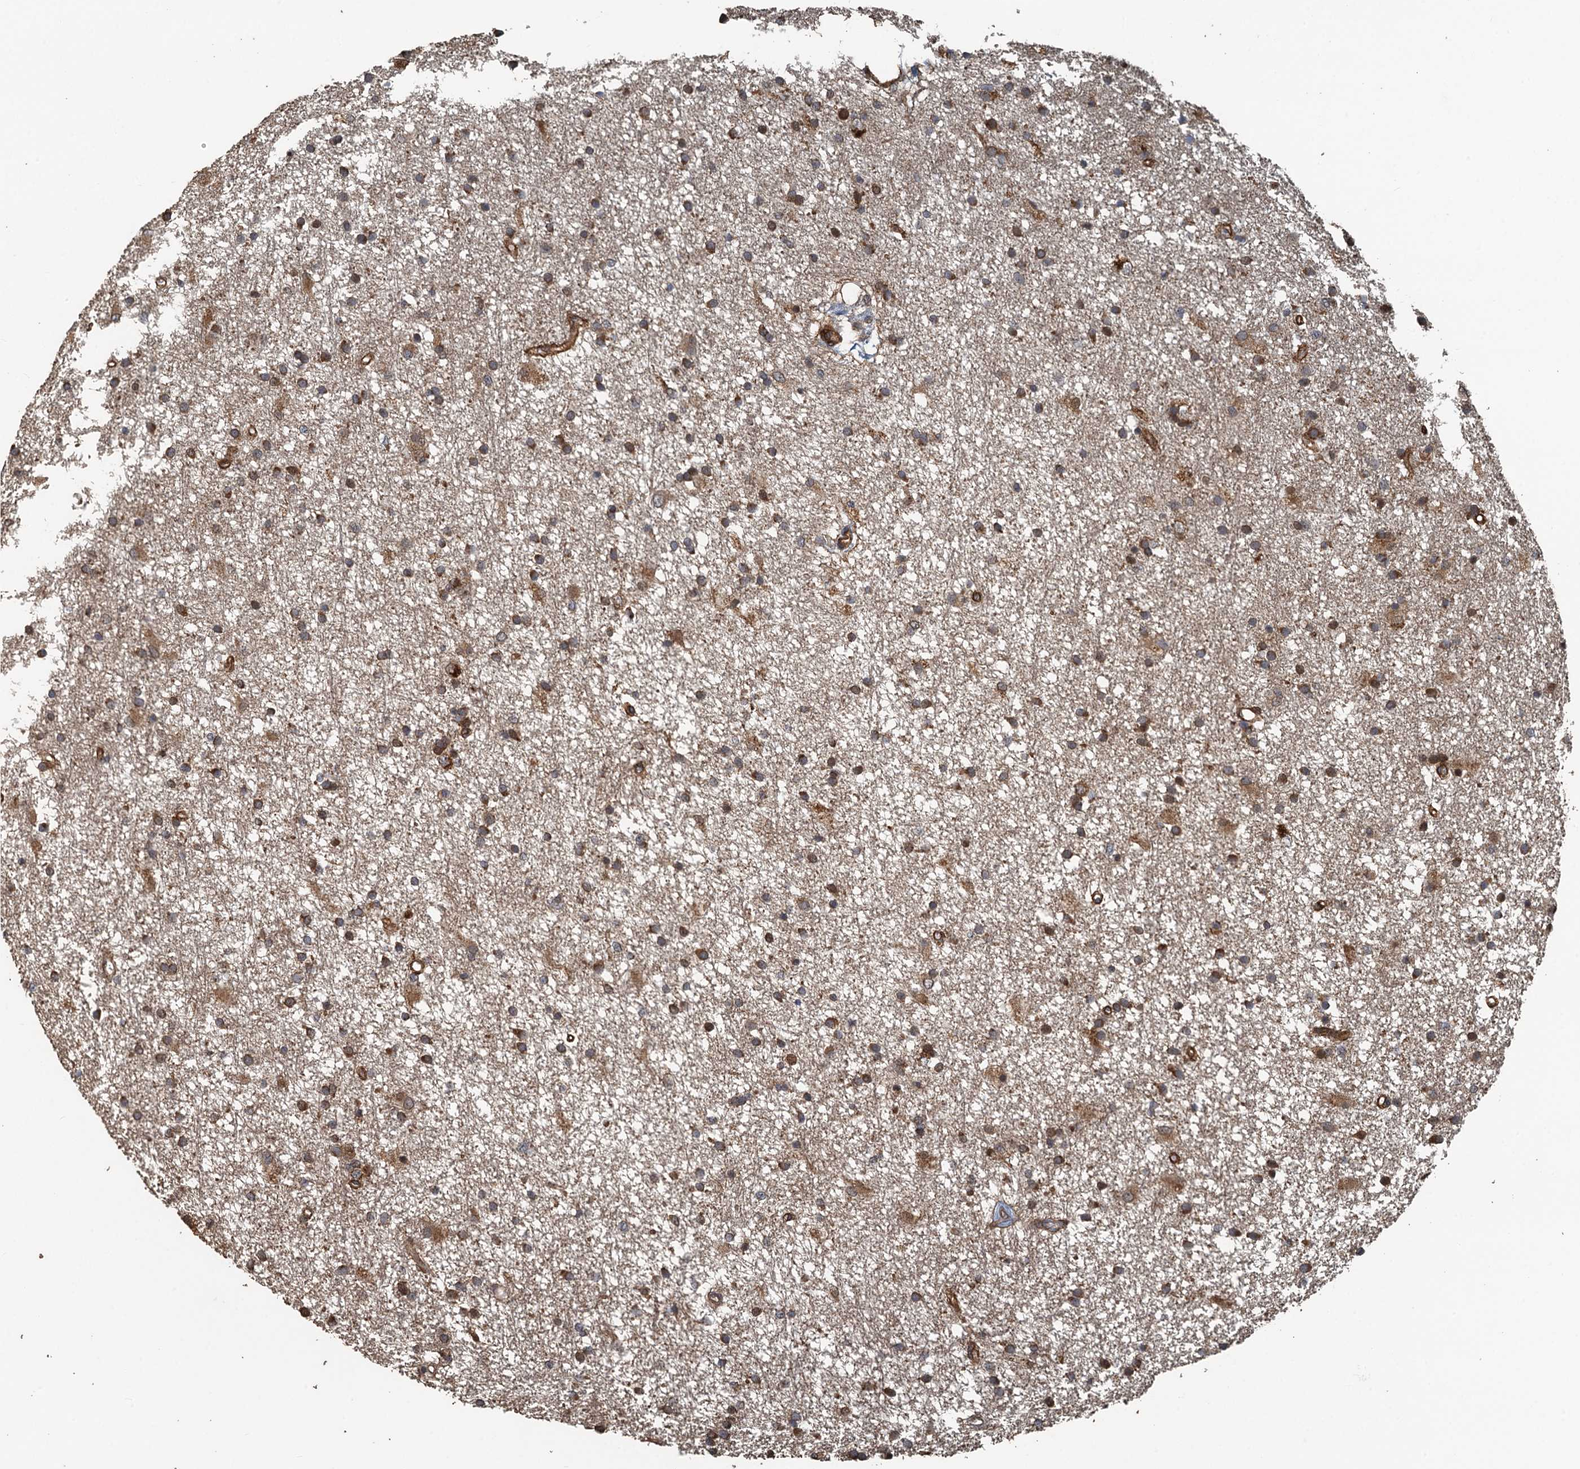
{"staining": {"intensity": "moderate", "quantity": ">75%", "location": "cytoplasmic/membranous"}, "tissue": "glioma", "cell_type": "Tumor cells", "image_type": "cancer", "snomed": [{"axis": "morphology", "description": "Glioma, malignant, High grade"}, {"axis": "topography", "description": "Brain"}], "caption": "Immunohistochemistry (IHC) staining of glioma, which shows medium levels of moderate cytoplasmic/membranous positivity in approximately >75% of tumor cells indicating moderate cytoplasmic/membranous protein staining. The staining was performed using DAB (brown) for protein detection and nuclei were counterstained in hematoxylin (blue).", "gene": "AGRN", "patient": {"sex": "male", "age": 77}}